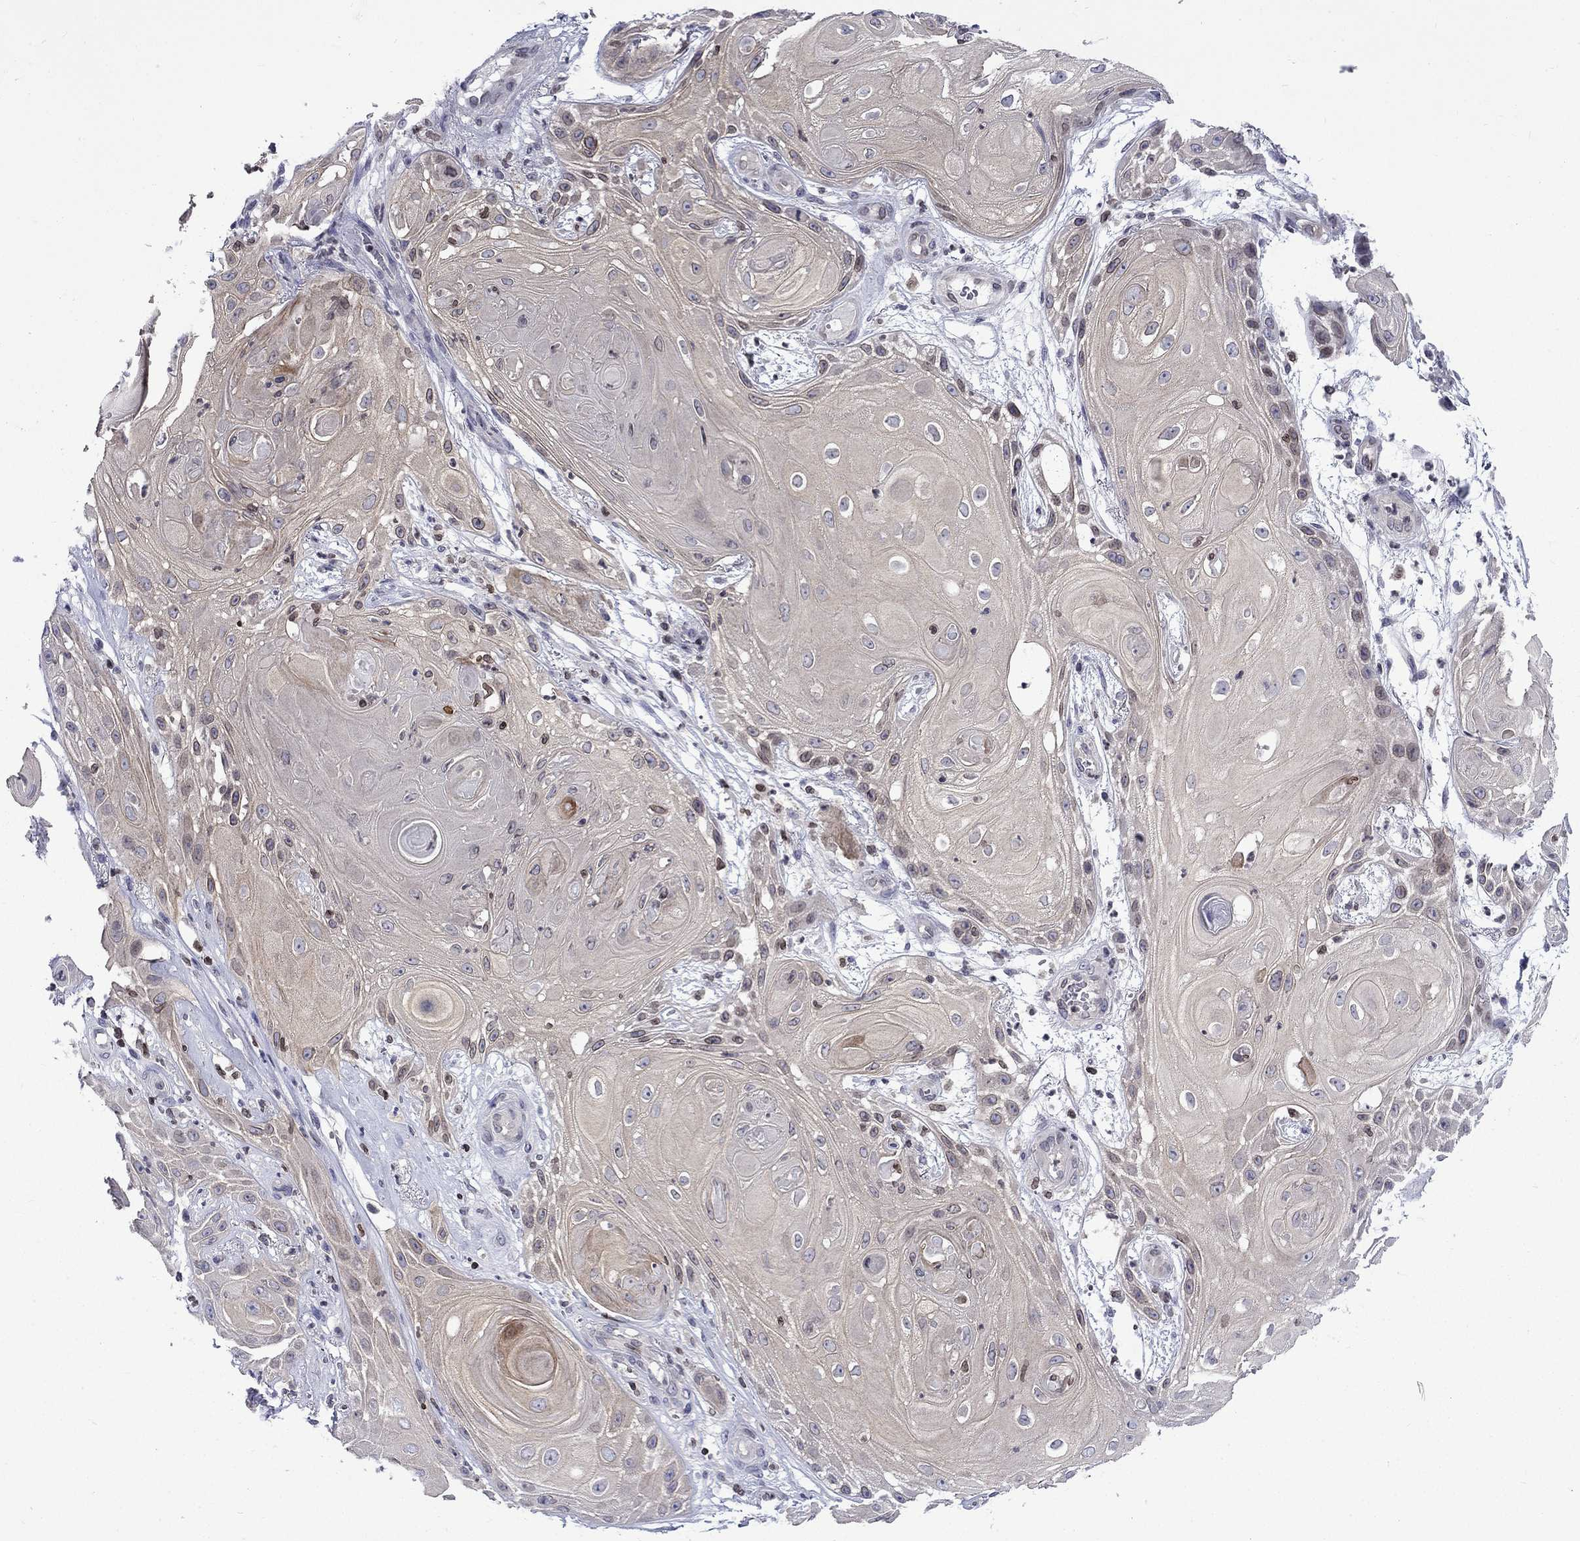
{"staining": {"intensity": "negative", "quantity": "none", "location": "none"}, "tissue": "skin cancer", "cell_type": "Tumor cells", "image_type": "cancer", "snomed": [{"axis": "morphology", "description": "Squamous cell carcinoma, NOS"}, {"axis": "topography", "description": "Skin"}], "caption": "Skin cancer (squamous cell carcinoma) was stained to show a protein in brown. There is no significant expression in tumor cells. Brightfield microscopy of immunohistochemistry (IHC) stained with DAB (3,3'-diaminobenzidine) (brown) and hematoxylin (blue), captured at high magnification.", "gene": "SLA", "patient": {"sex": "male", "age": 62}}